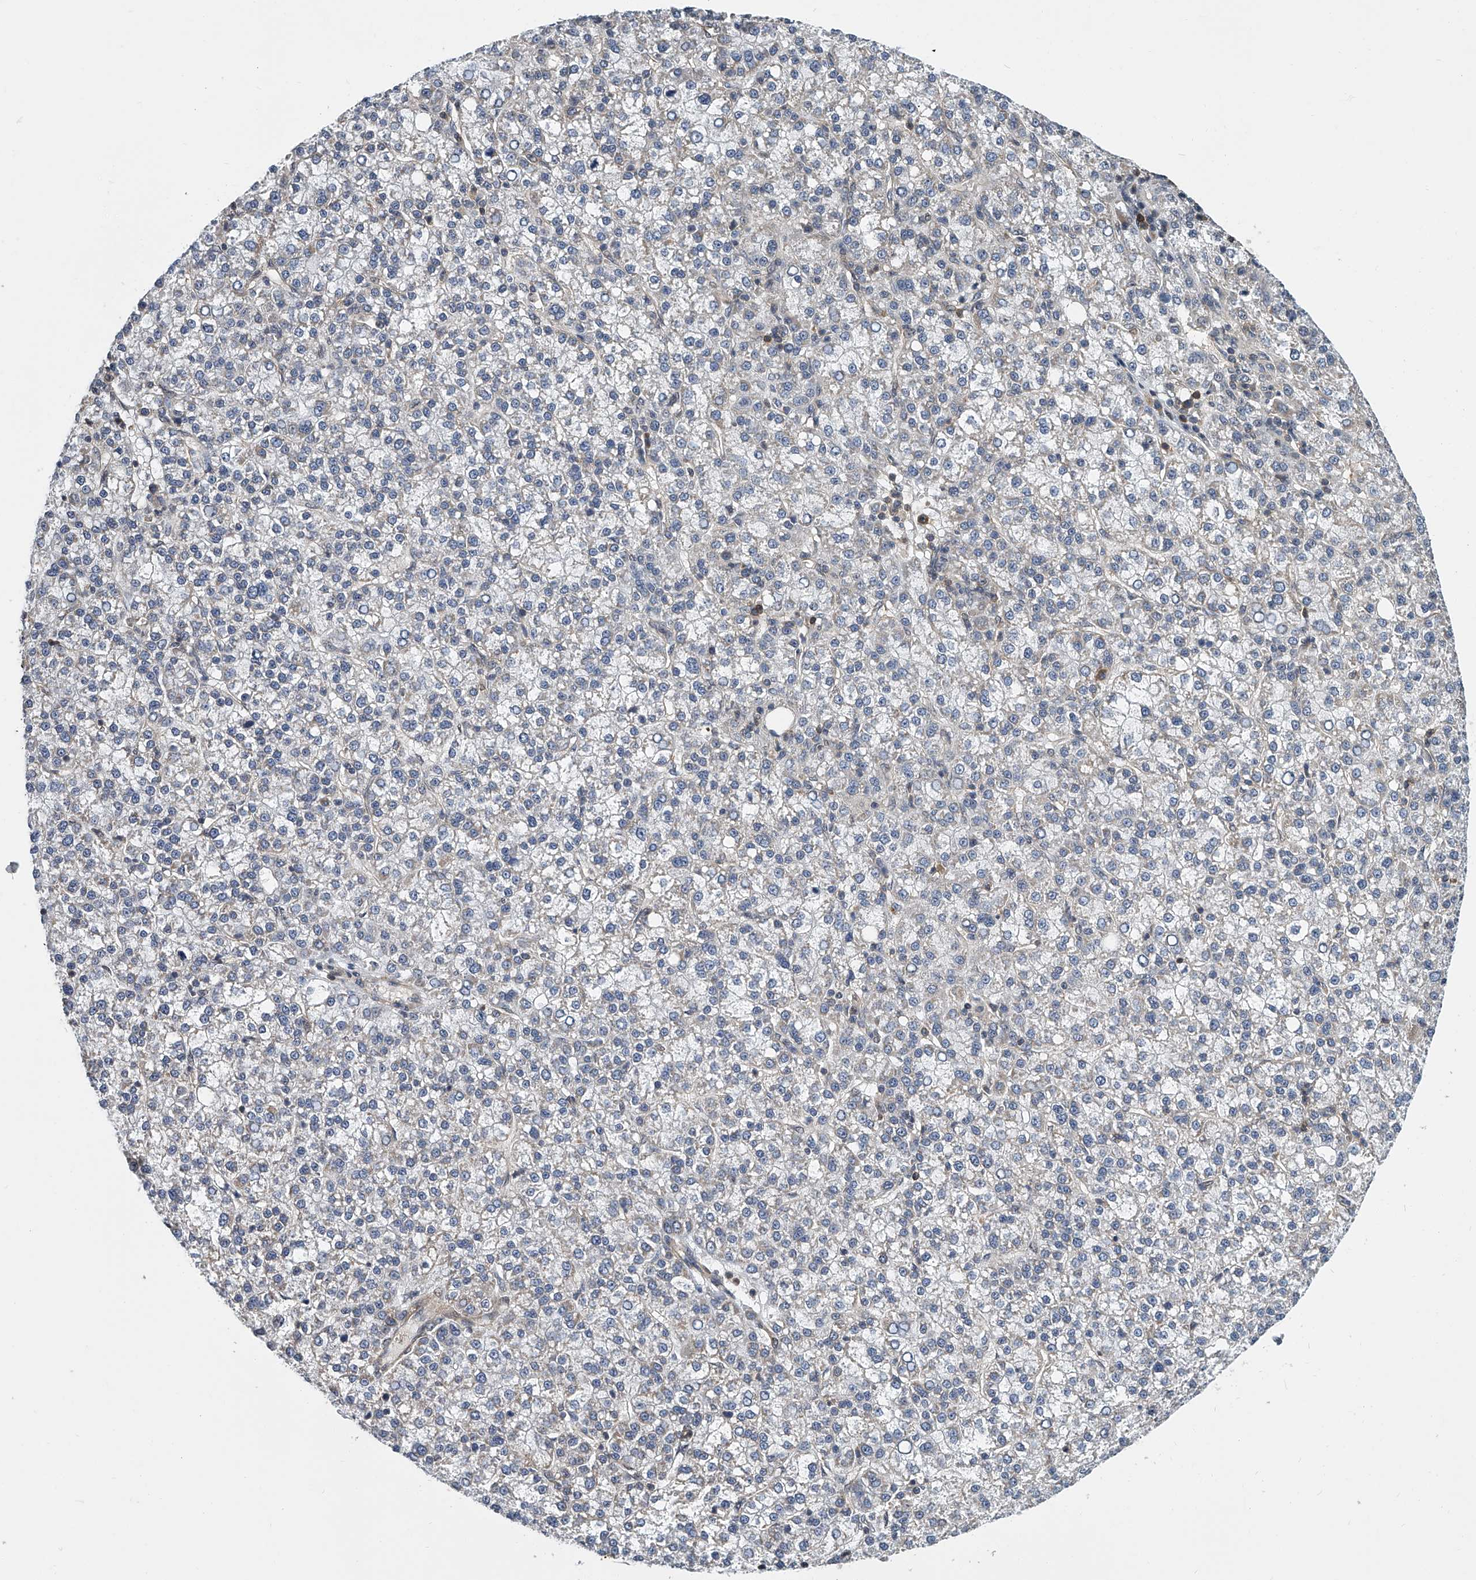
{"staining": {"intensity": "negative", "quantity": "none", "location": "none"}, "tissue": "liver cancer", "cell_type": "Tumor cells", "image_type": "cancer", "snomed": [{"axis": "morphology", "description": "Carcinoma, Hepatocellular, NOS"}, {"axis": "topography", "description": "Liver"}], "caption": "The histopathology image displays no staining of tumor cells in liver cancer. Brightfield microscopy of immunohistochemistry stained with DAB (3,3'-diaminobenzidine) (brown) and hematoxylin (blue), captured at high magnification.", "gene": "CD200", "patient": {"sex": "female", "age": 58}}